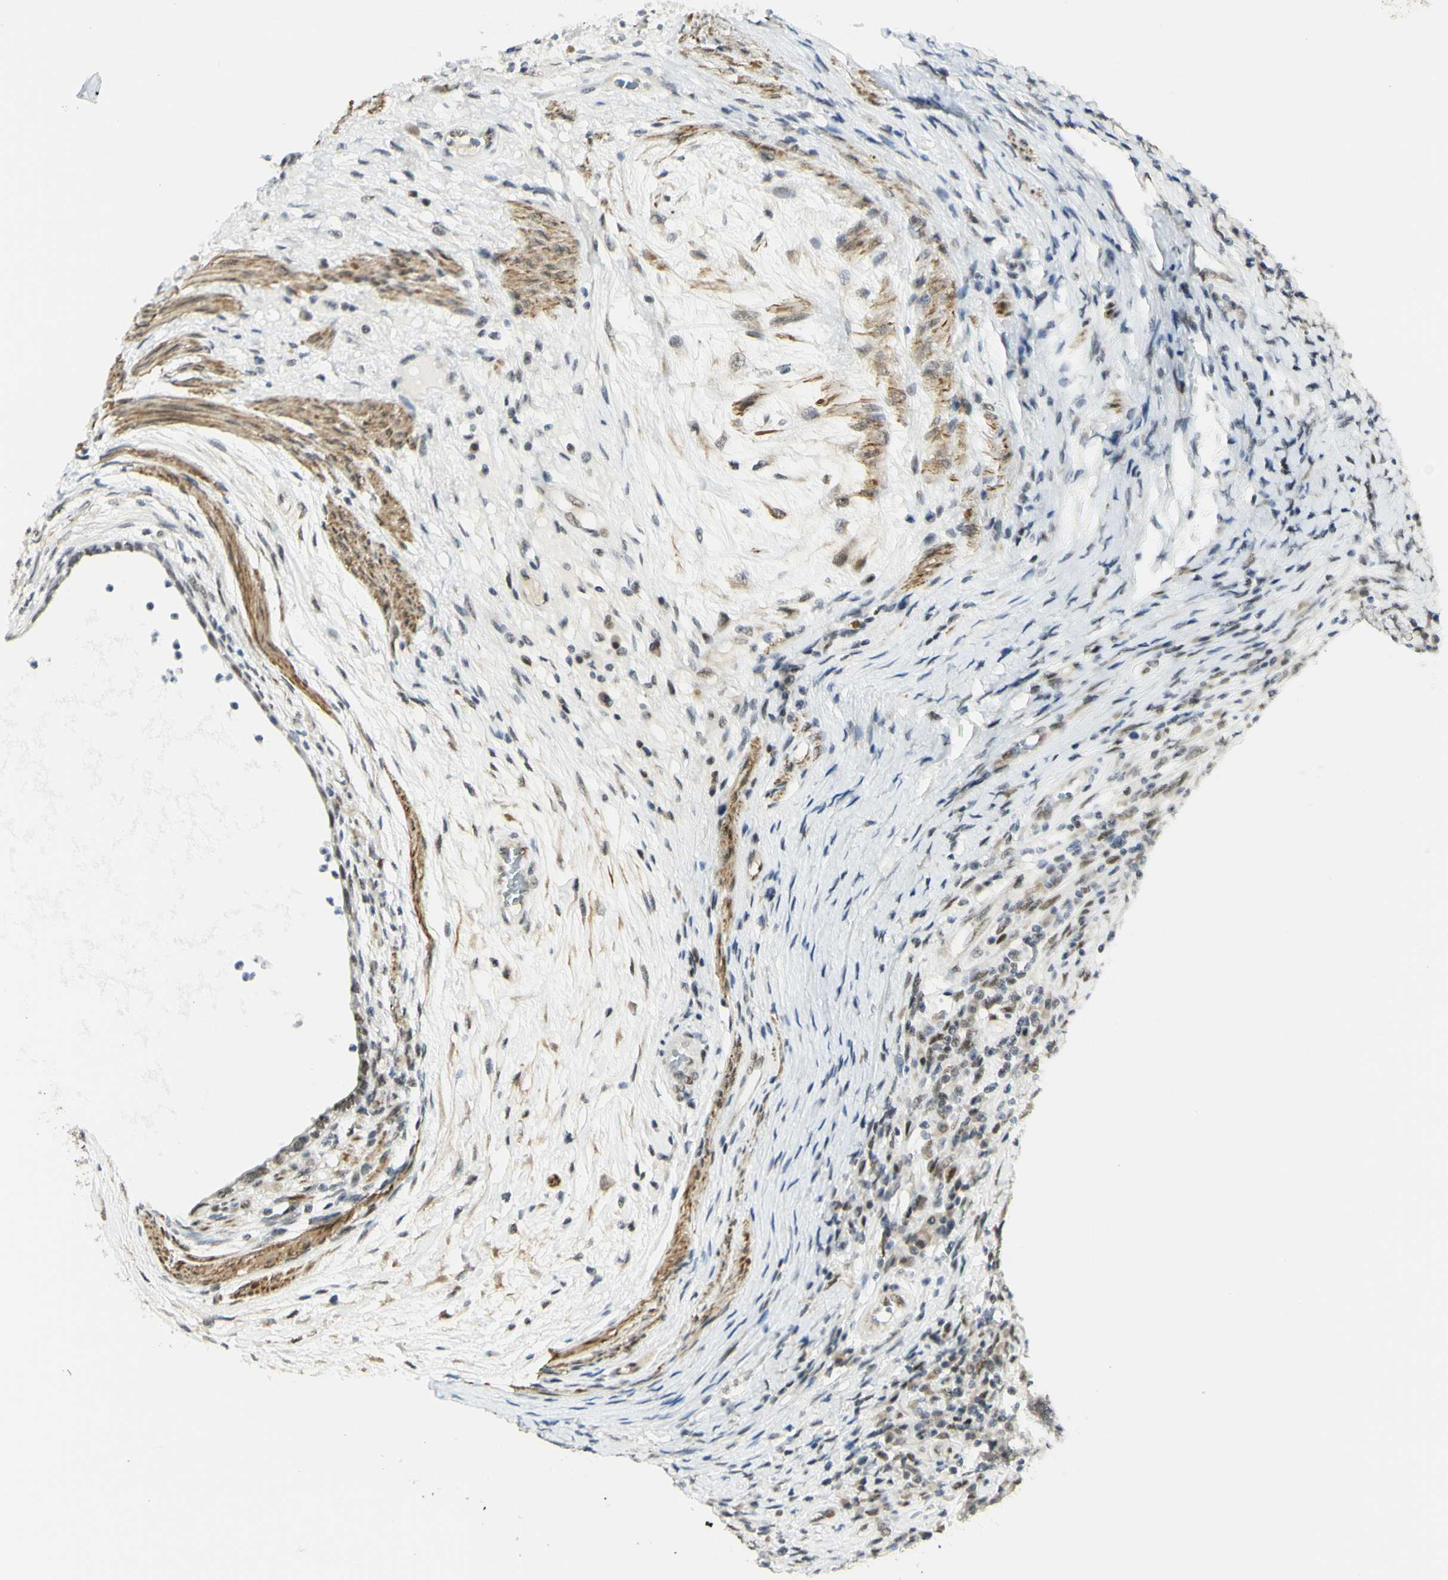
{"staining": {"intensity": "weak", "quantity": "25%-75%", "location": "nuclear"}, "tissue": "testis cancer", "cell_type": "Tumor cells", "image_type": "cancer", "snomed": [{"axis": "morphology", "description": "Carcinoma, Embryonal, NOS"}, {"axis": "topography", "description": "Testis"}], "caption": "A brown stain labels weak nuclear staining of a protein in human embryonal carcinoma (testis) tumor cells.", "gene": "DDX1", "patient": {"sex": "male", "age": 26}}